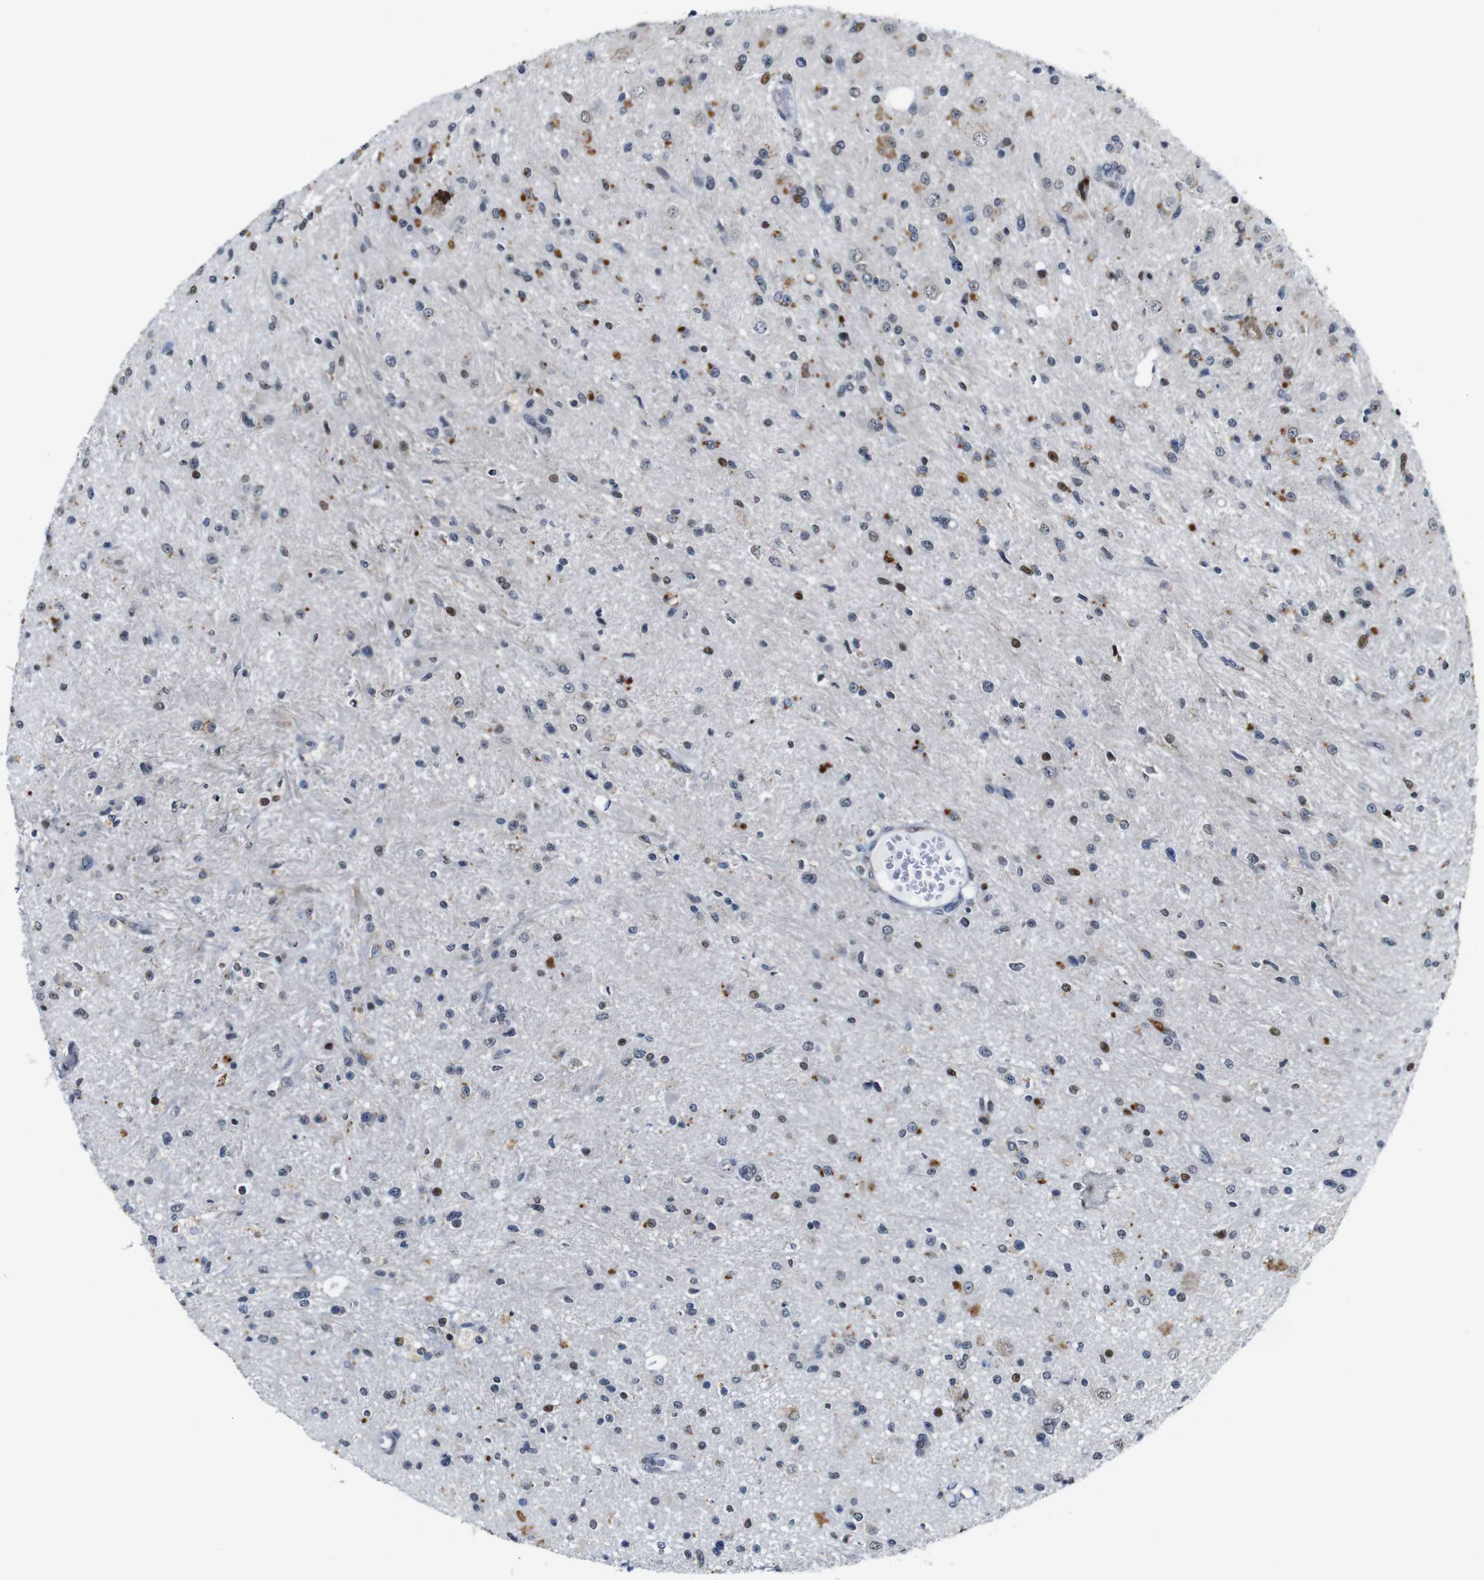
{"staining": {"intensity": "moderate", "quantity": "<25%", "location": "cytoplasmic/membranous"}, "tissue": "glioma", "cell_type": "Tumor cells", "image_type": "cancer", "snomed": [{"axis": "morphology", "description": "Glioma, malignant, High grade"}, {"axis": "topography", "description": "Brain"}], "caption": "IHC micrograph of neoplastic tissue: human malignant glioma (high-grade) stained using IHC displays low levels of moderate protein expression localized specifically in the cytoplasmic/membranous of tumor cells, appearing as a cytoplasmic/membranous brown color.", "gene": "GATA6", "patient": {"sex": "male", "age": 33}}